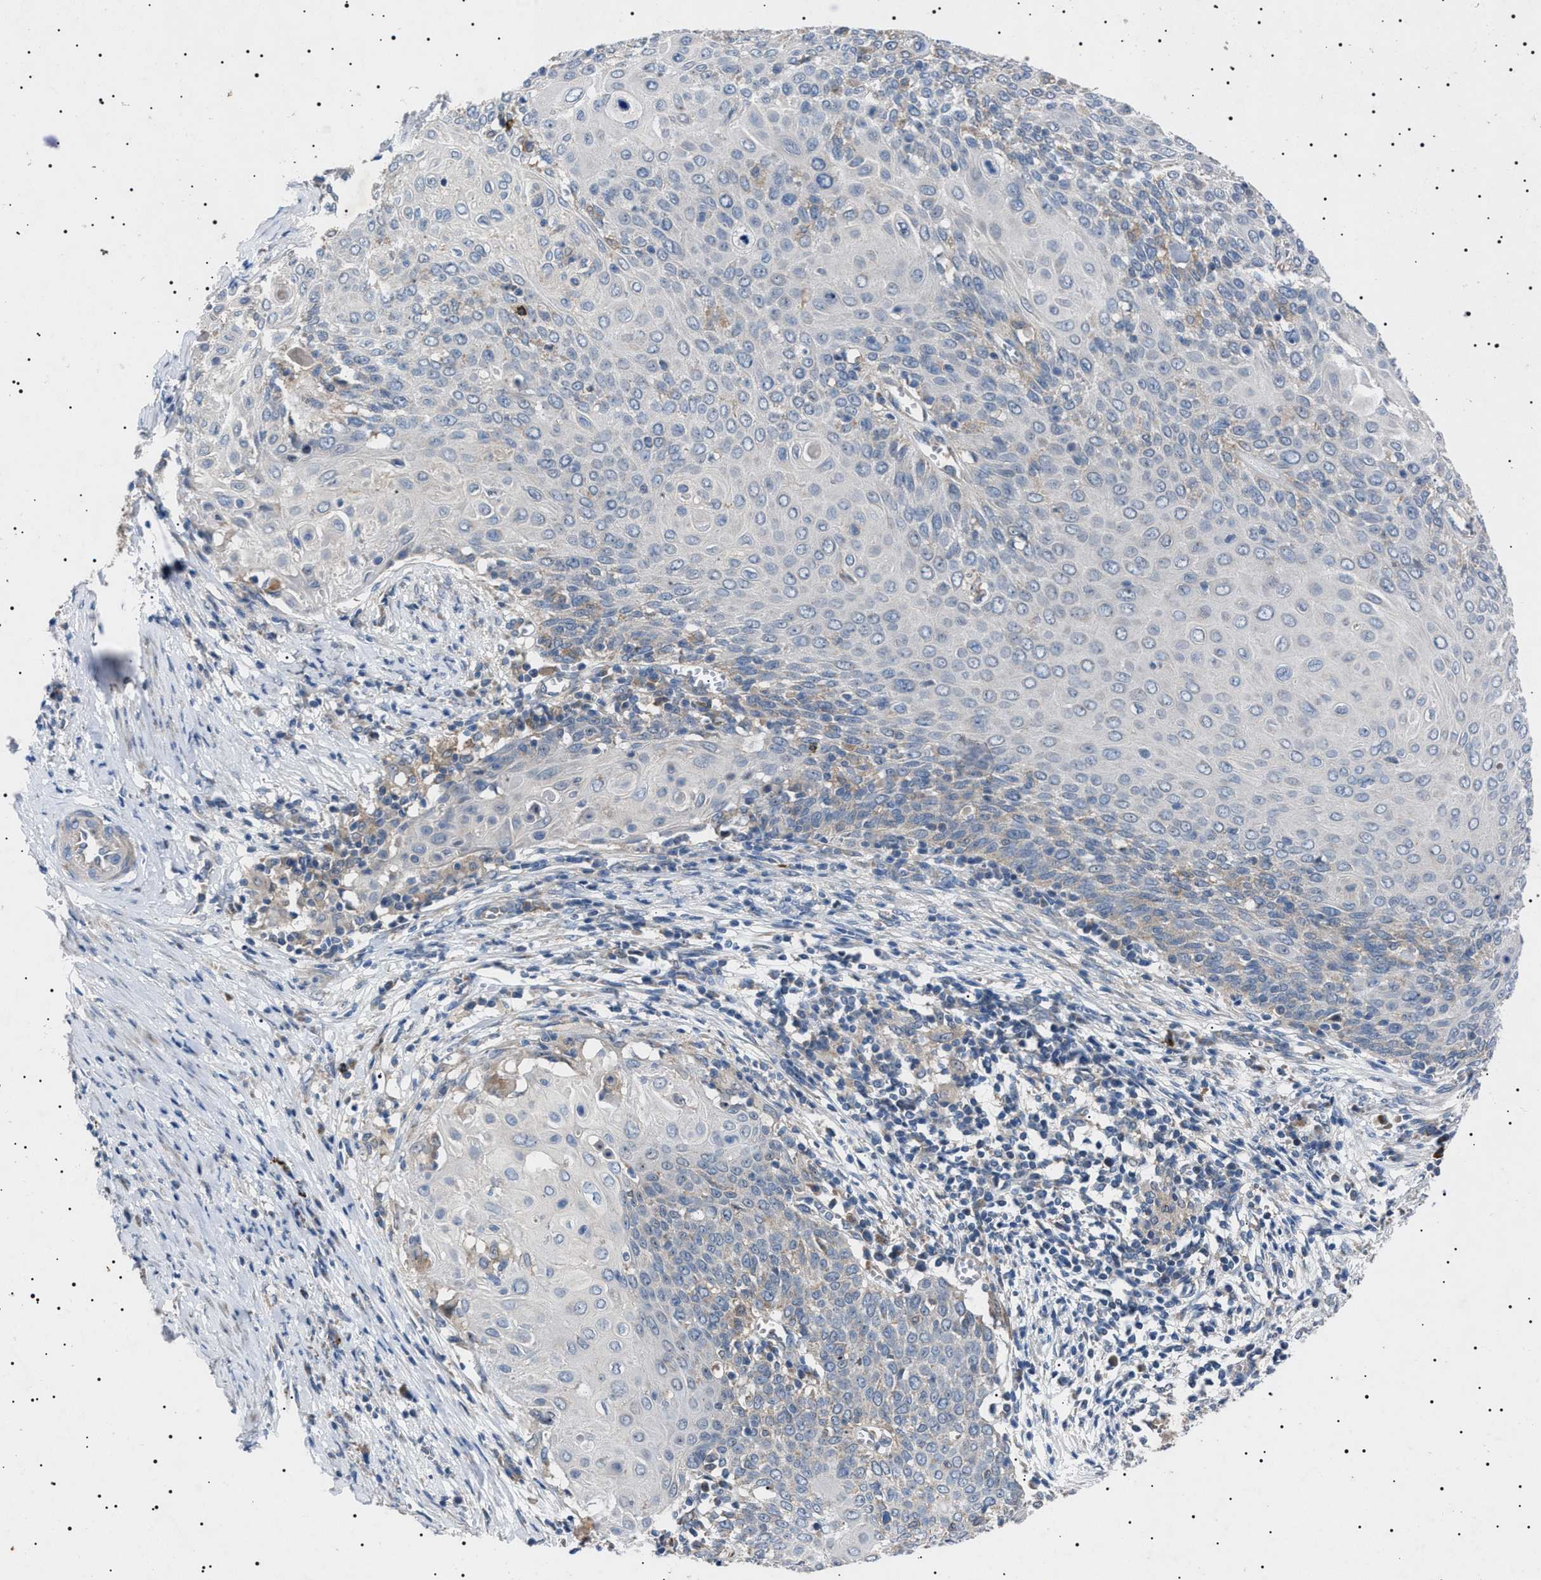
{"staining": {"intensity": "negative", "quantity": "none", "location": "none"}, "tissue": "cervical cancer", "cell_type": "Tumor cells", "image_type": "cancer", "snomed": [{"axis": "morphology", "description": "Squamous cell carcinoma, NOS"}, {"axis": "topography", "description": "Cervix"}], "caption": "A micrograph of human cervical squamous cell carcinoma is negative for staining in tumor cells.", "gene": "PTRH1", "patient": {"sex": "female", "age": 39}}